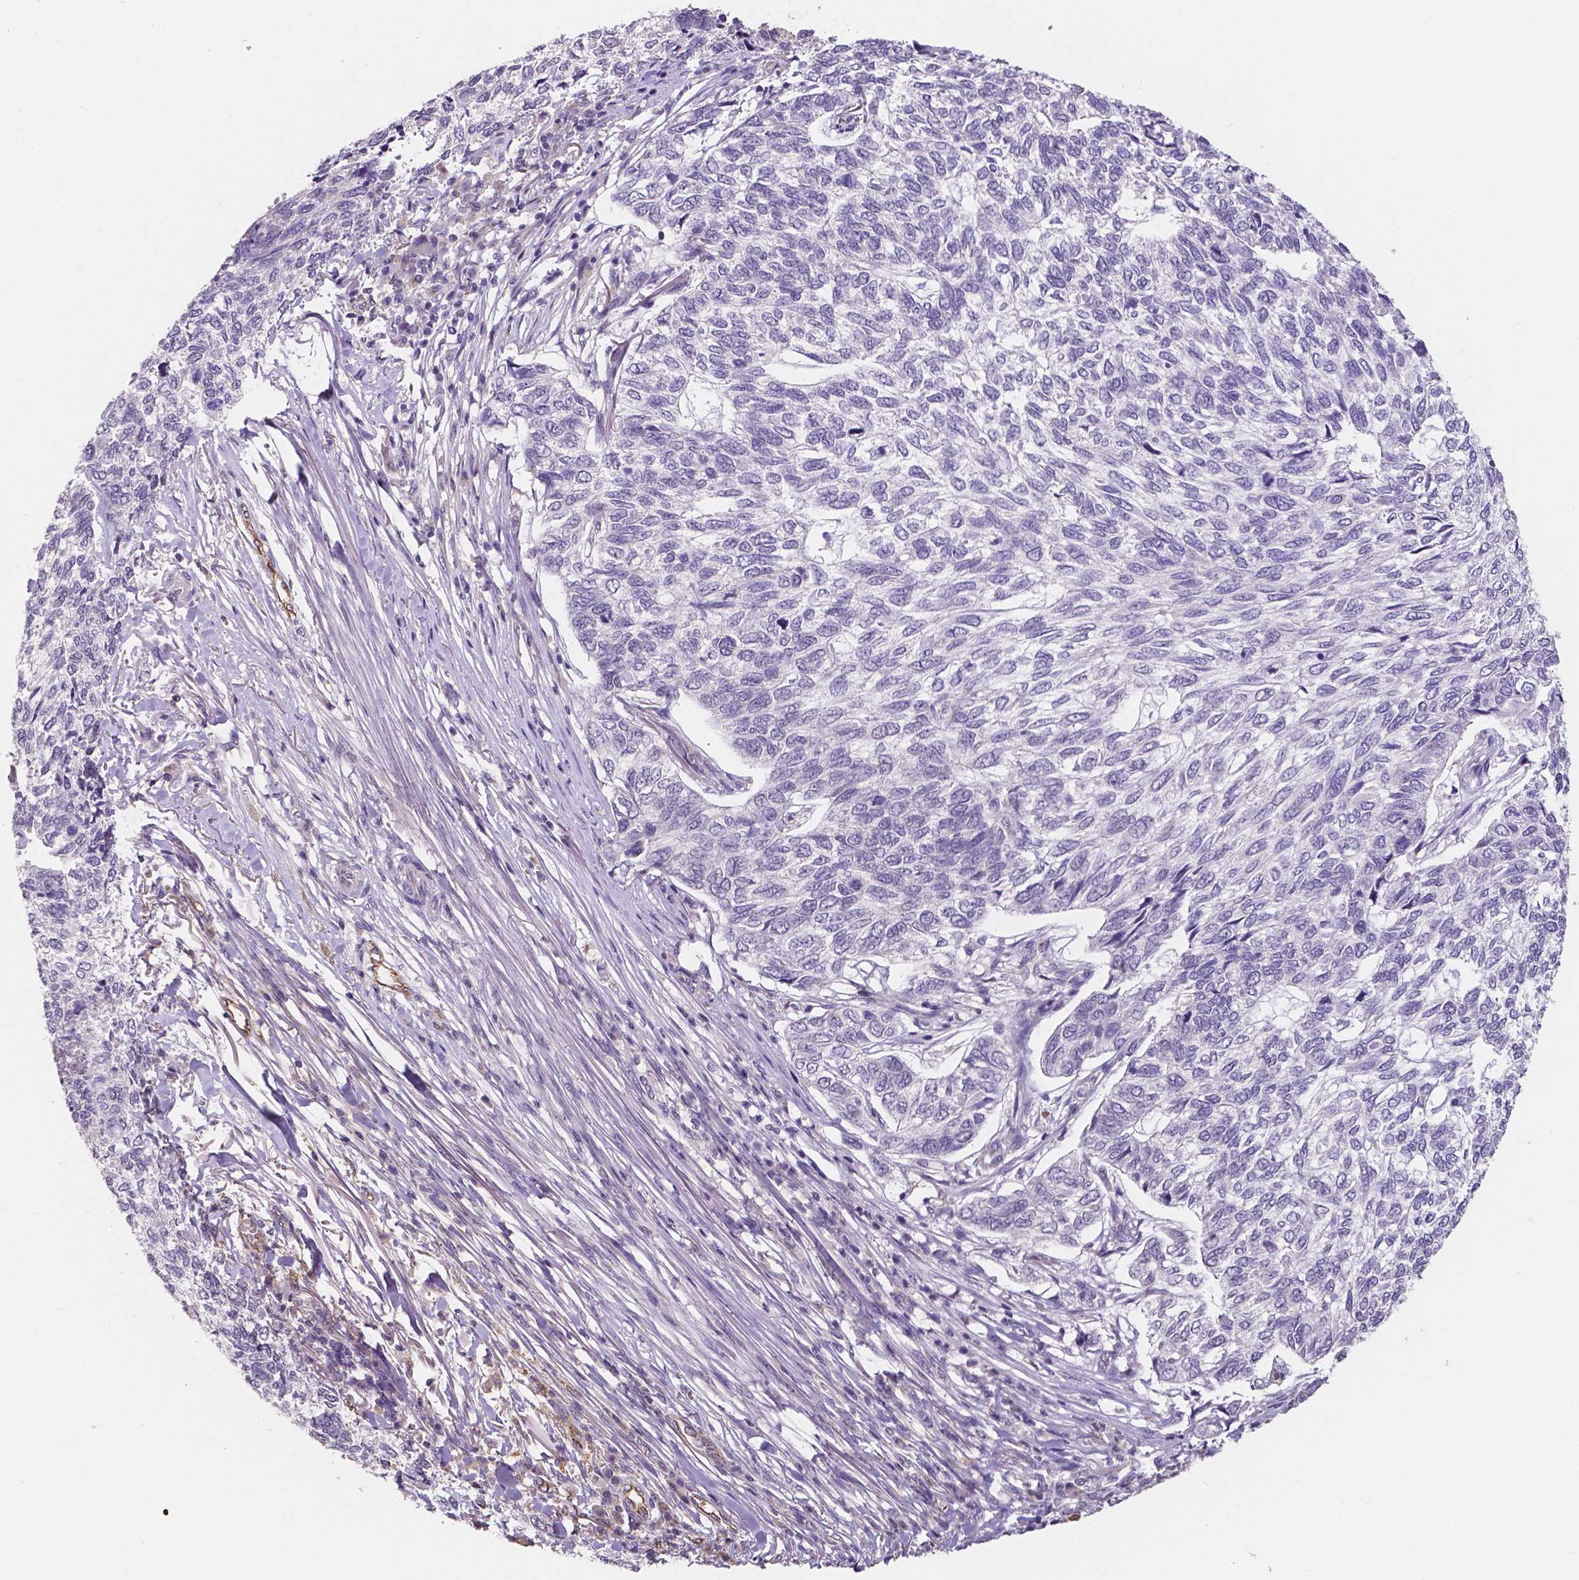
{"staining": {"intensity": "negative", "quantity": "none", "location": "none"}, "tissue": "skin cancer", "cell_type": "Tumor cells", "image_type": "cancer", "snomed": [{"axis": "morphology", "description": "Basal cell carcinoma"}, {"axis": "topography", "description": "Skin"}], "caption": "The photomicrograph exhibits no significant expression in tumor cells of skin cancer.", "gene": "ELAVL2", "patient": {"sex": "female", "age": 65}}